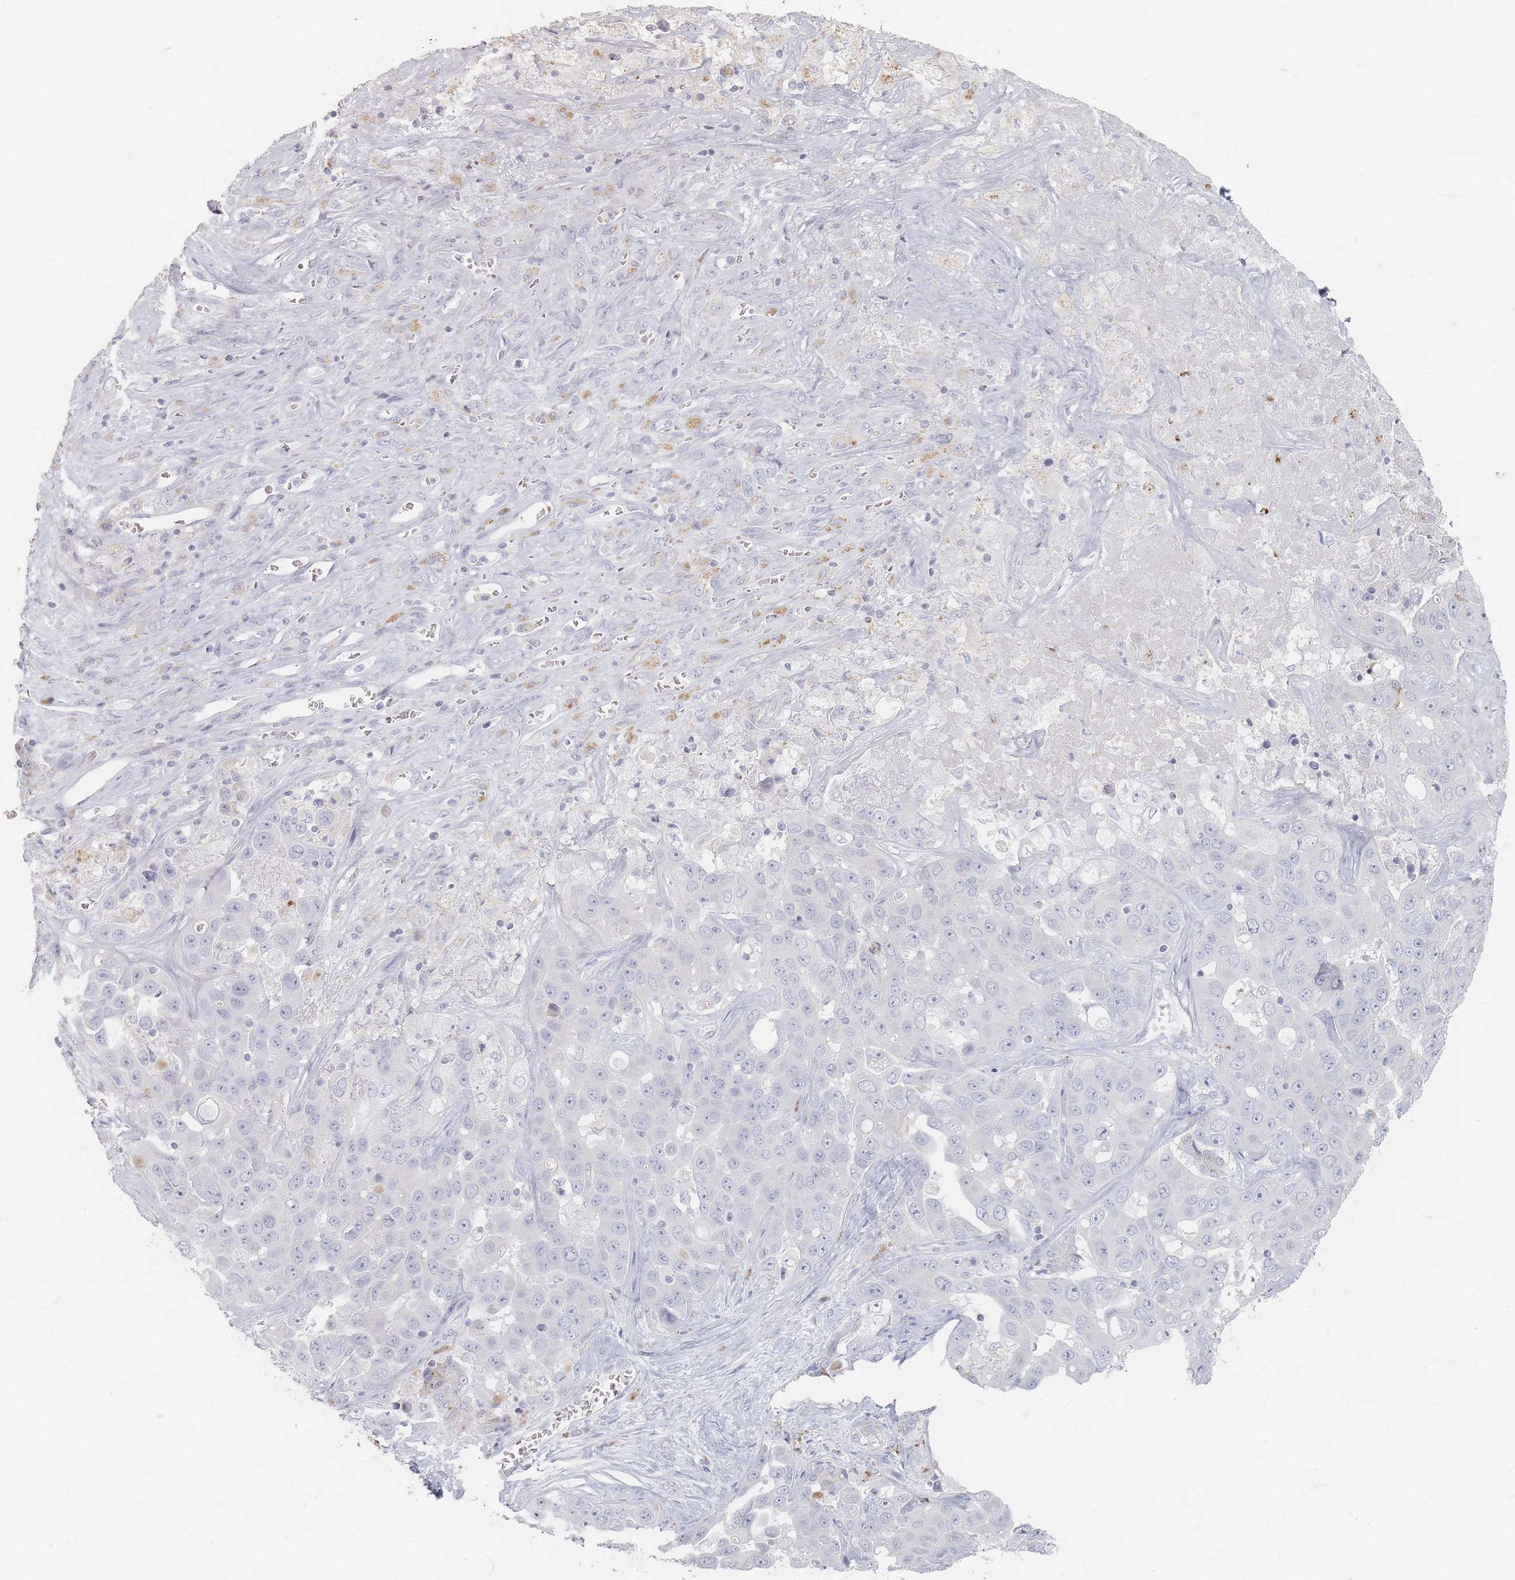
{"staining": {"intensity": "negative", "quantity": "none", "location": "none"}, "tissue": "liver cancer", "cell_type": "Tumor cells", "image_type": "cancer", "snomed": [{"axis": "morphology", "description": "Cholangiocarcinoma"}, {"axis": "topography", "description": "Liver"}], "caption": "Tumor cells are negative for protein expression in human liver cancer (cholangiocarcinoma).", "gene": "SLC2A11", "patient": {"sex": "female", "age": 52}}